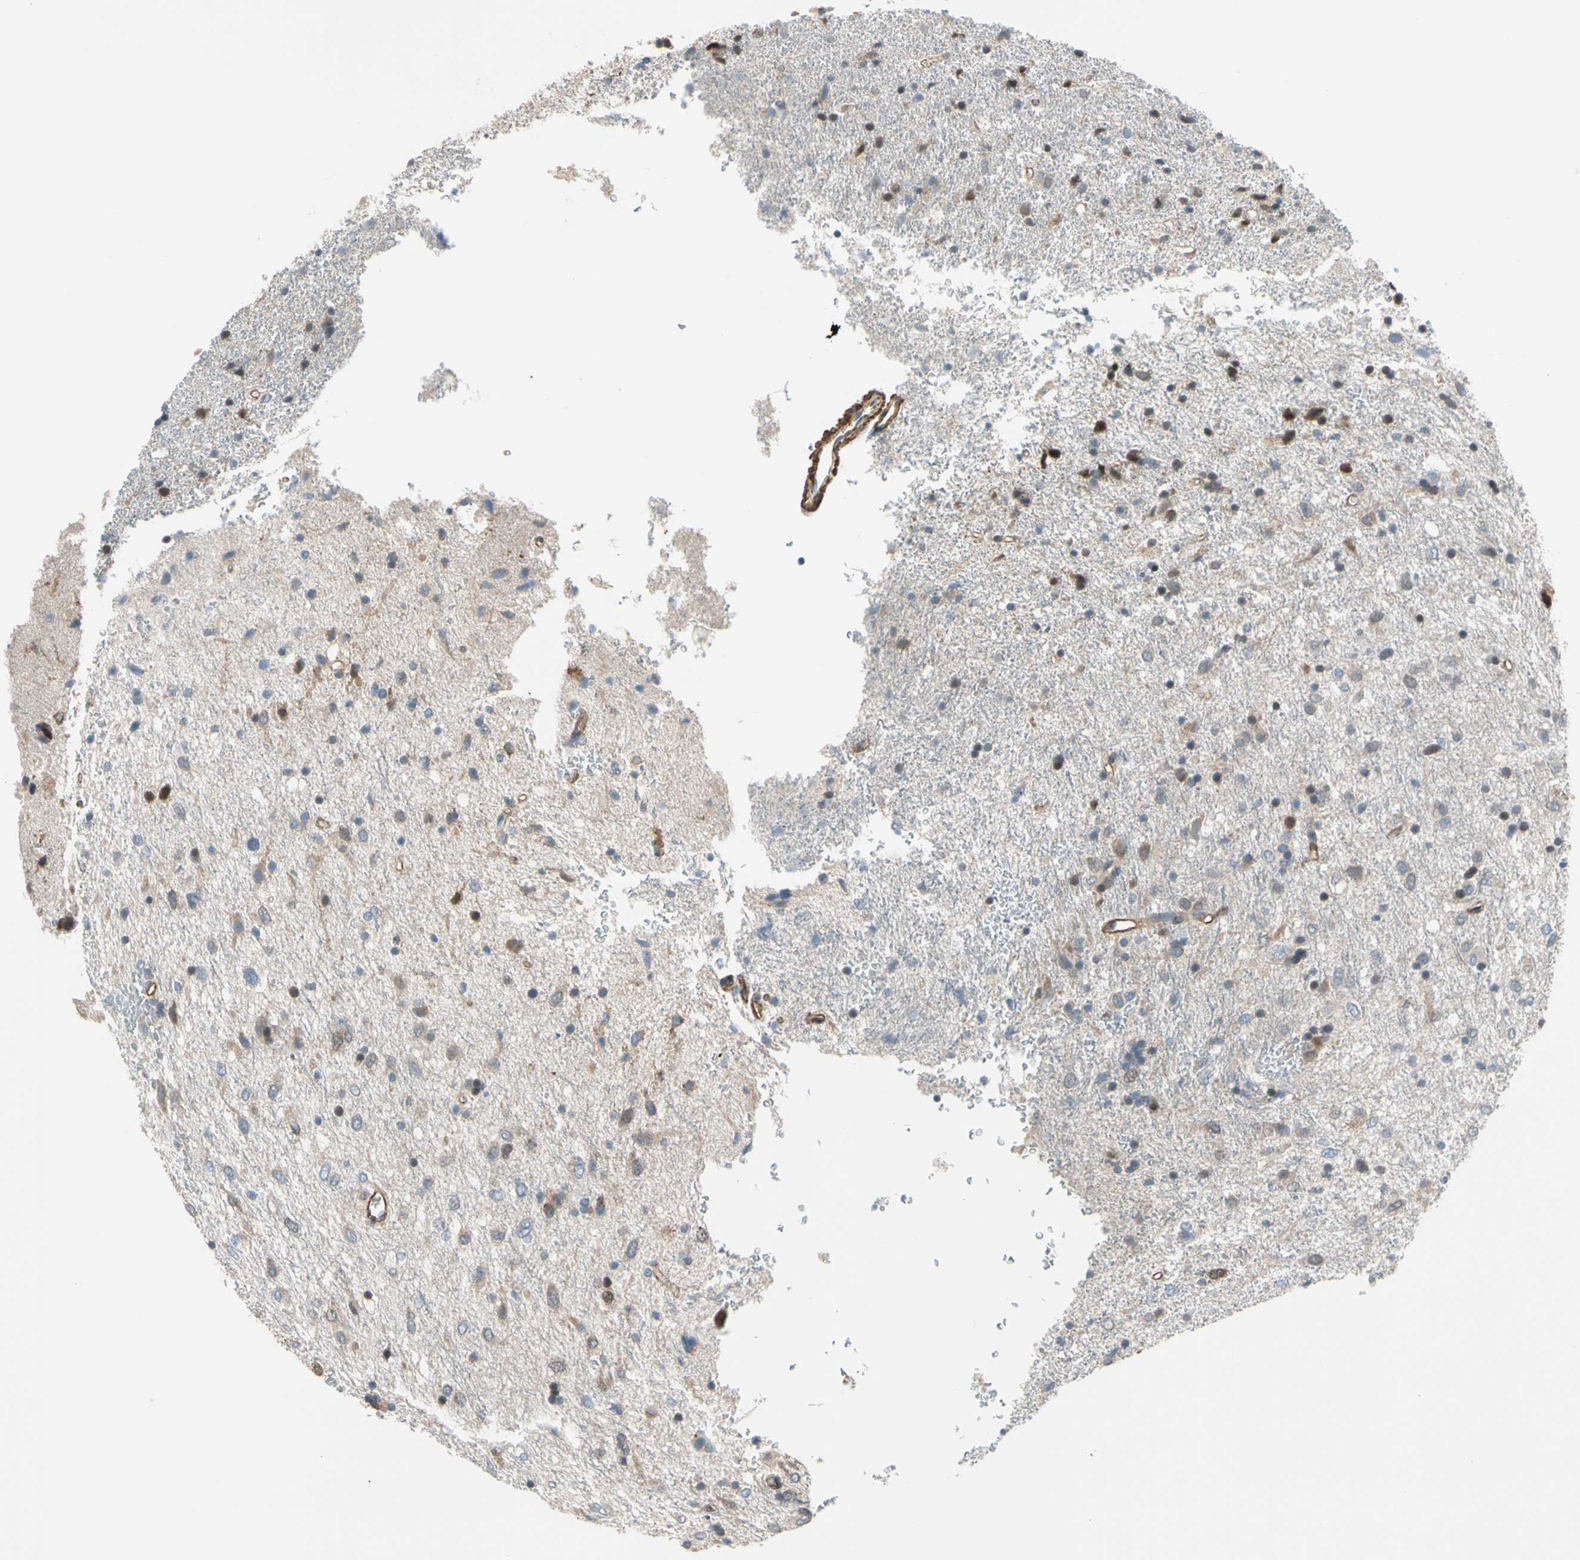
{"staining": {"intensity": "moderate", "quantity": "25%-75%", "location": "cytoplasmic/membranous"}, "tissue": "glioma", "cell_type": "Tumor cells", "image_type": "cancer", "snomed": [{"axis": "morphology", "description": "Glioma, malignant, Low grade"}, {"axis": "topography", "description": "Brain"}], "caption": "Moderate cytoplasmic/membranous protein expression is seen in about 25%-75% of tumor cells in low-grade glioma (malignant). (Stains: DAB (3,3'-diaminobenzidine) in brown, nuclei in blue, Microscopy: brightfield microscopy at high magnification).", "gene": "LIMK2", "patient": {"sex": "male", "age": 77}}